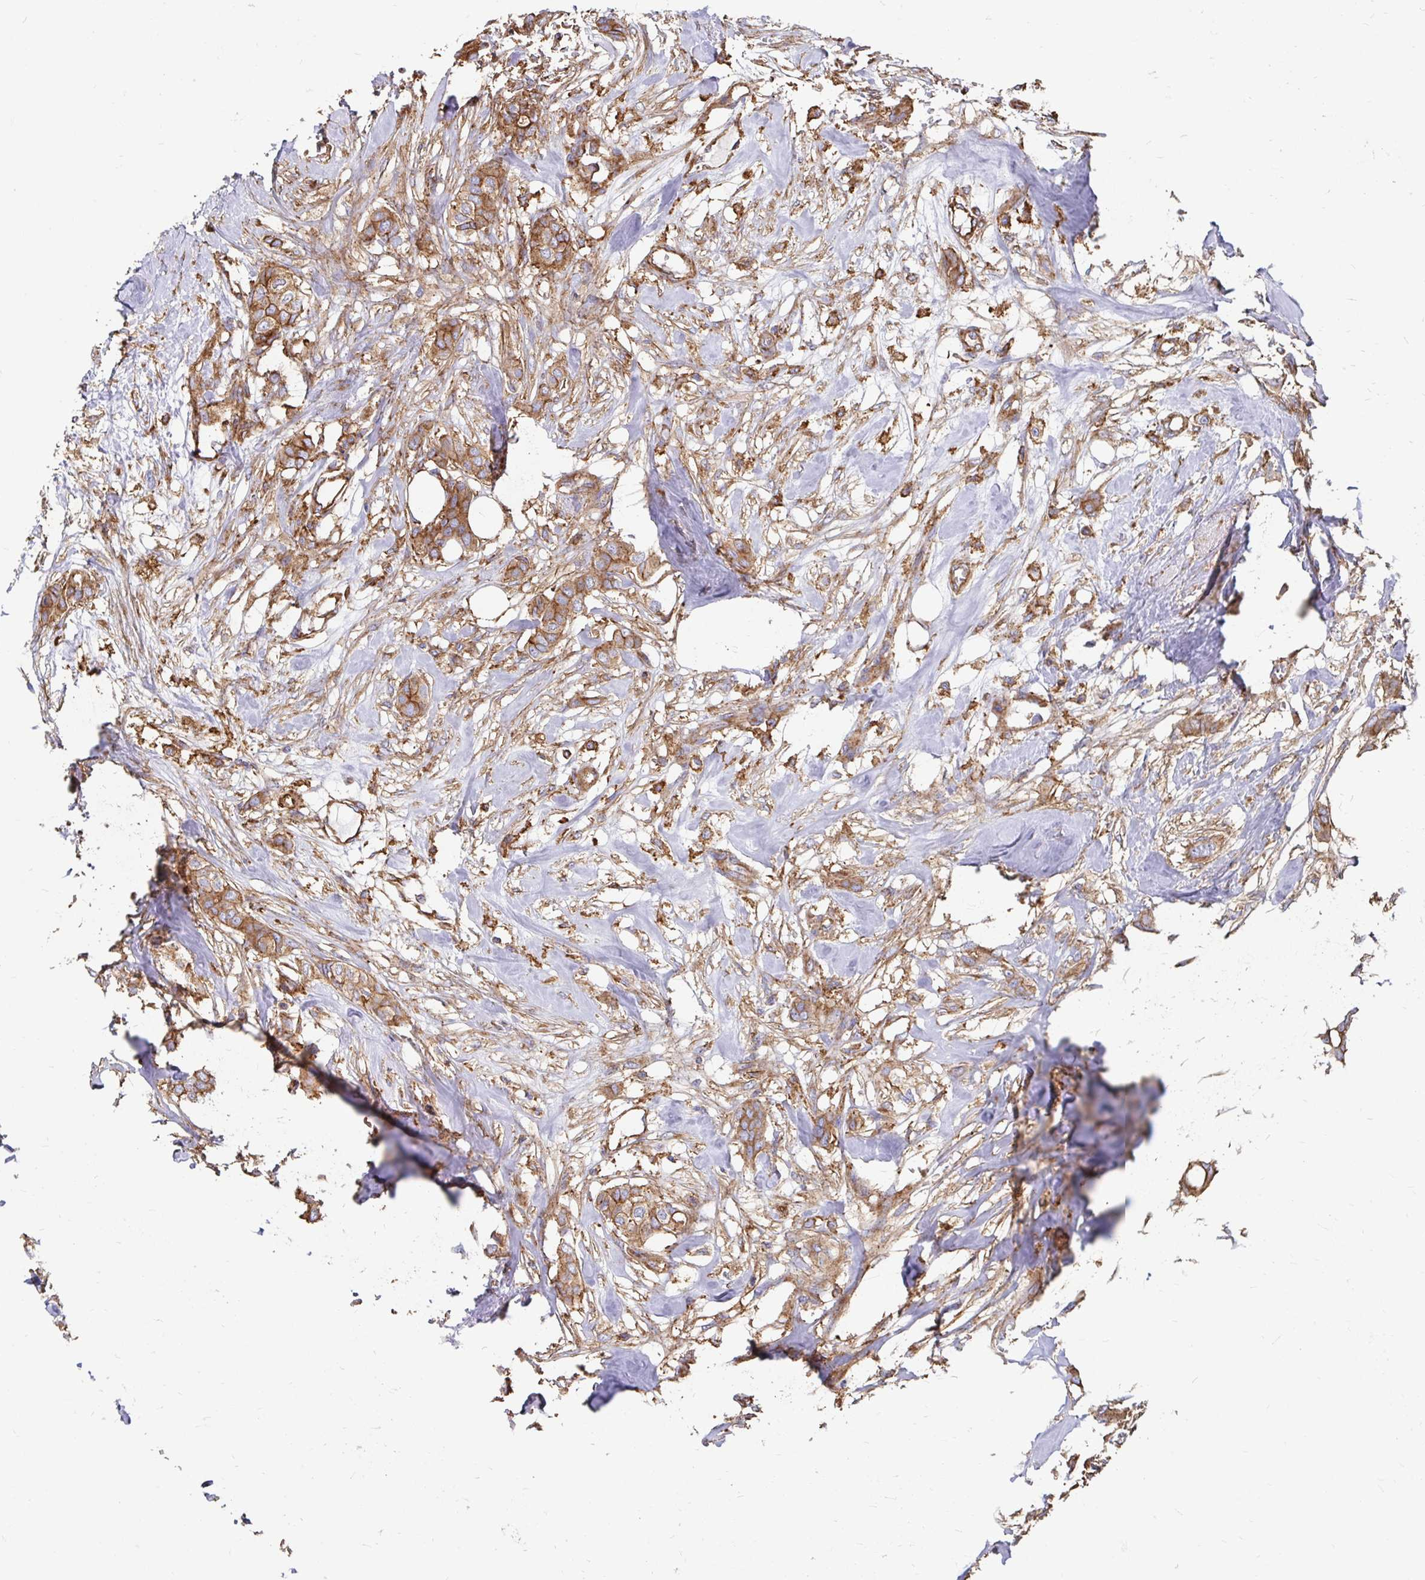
{"staining": {"intensity": "moderate", "quantity": ">75%", "location": "cytoplasmic/membranous"}, "tissue": "breast cancer", "cell_type": "Tumor cells", "image_type": "cancer", "snomed": [{"axis": "morphology", "description": "Duct carcinoma"}, {"axis": "topography", "description": "Breast"}], "caption": "An immunohistochemistry image of neoplastic tissue is shown. Protein staining in brown shows moderate cytoplasmic/membranous positivity in breast intraductal carcinoma within tumor cells.", "gene": "CLTC", "patient": {"sex": "female", "age": 62}}